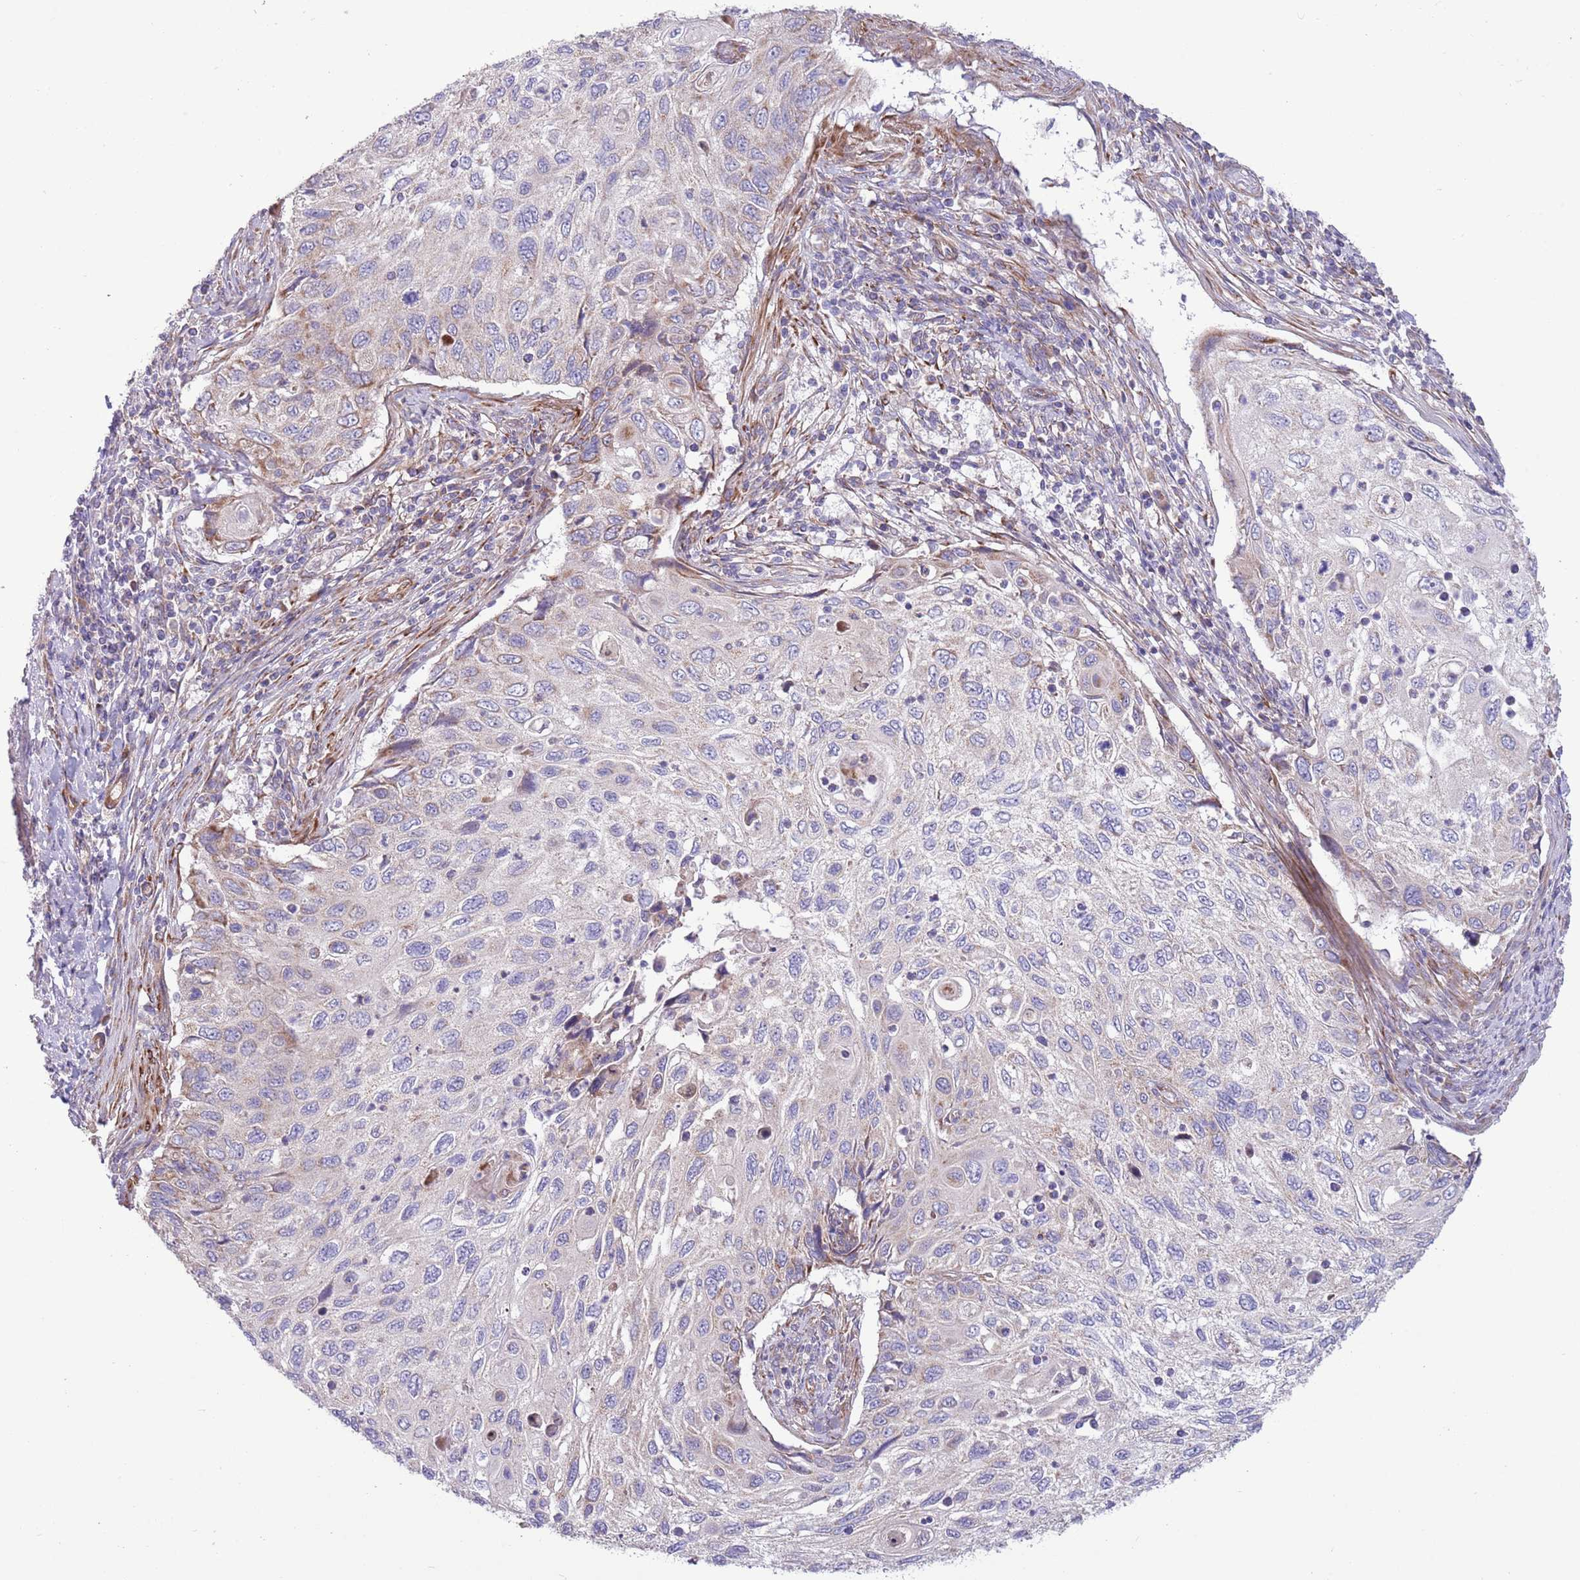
{"staining": {"intensity": "weak", "quantity": "<25%", "location": "cytoplasmic/membranous"}, "tissue": "cervical cancer", "cell_type": "Tumor cells", "image_type": "cancer", "snomed": [{"axis": "morphology", "description": "Squamous cell carcinoma, NOS"}, {"axis": "topography", "description": "Cervix"}], "caption": "Tumor cells show no significant protein staining in cervical cancer (squamous cell carcinoma). (IHC, brightfield microscopy, high magnification).", "gene": "TOMM5", "patient": {"sex": "female", "age": 70}}